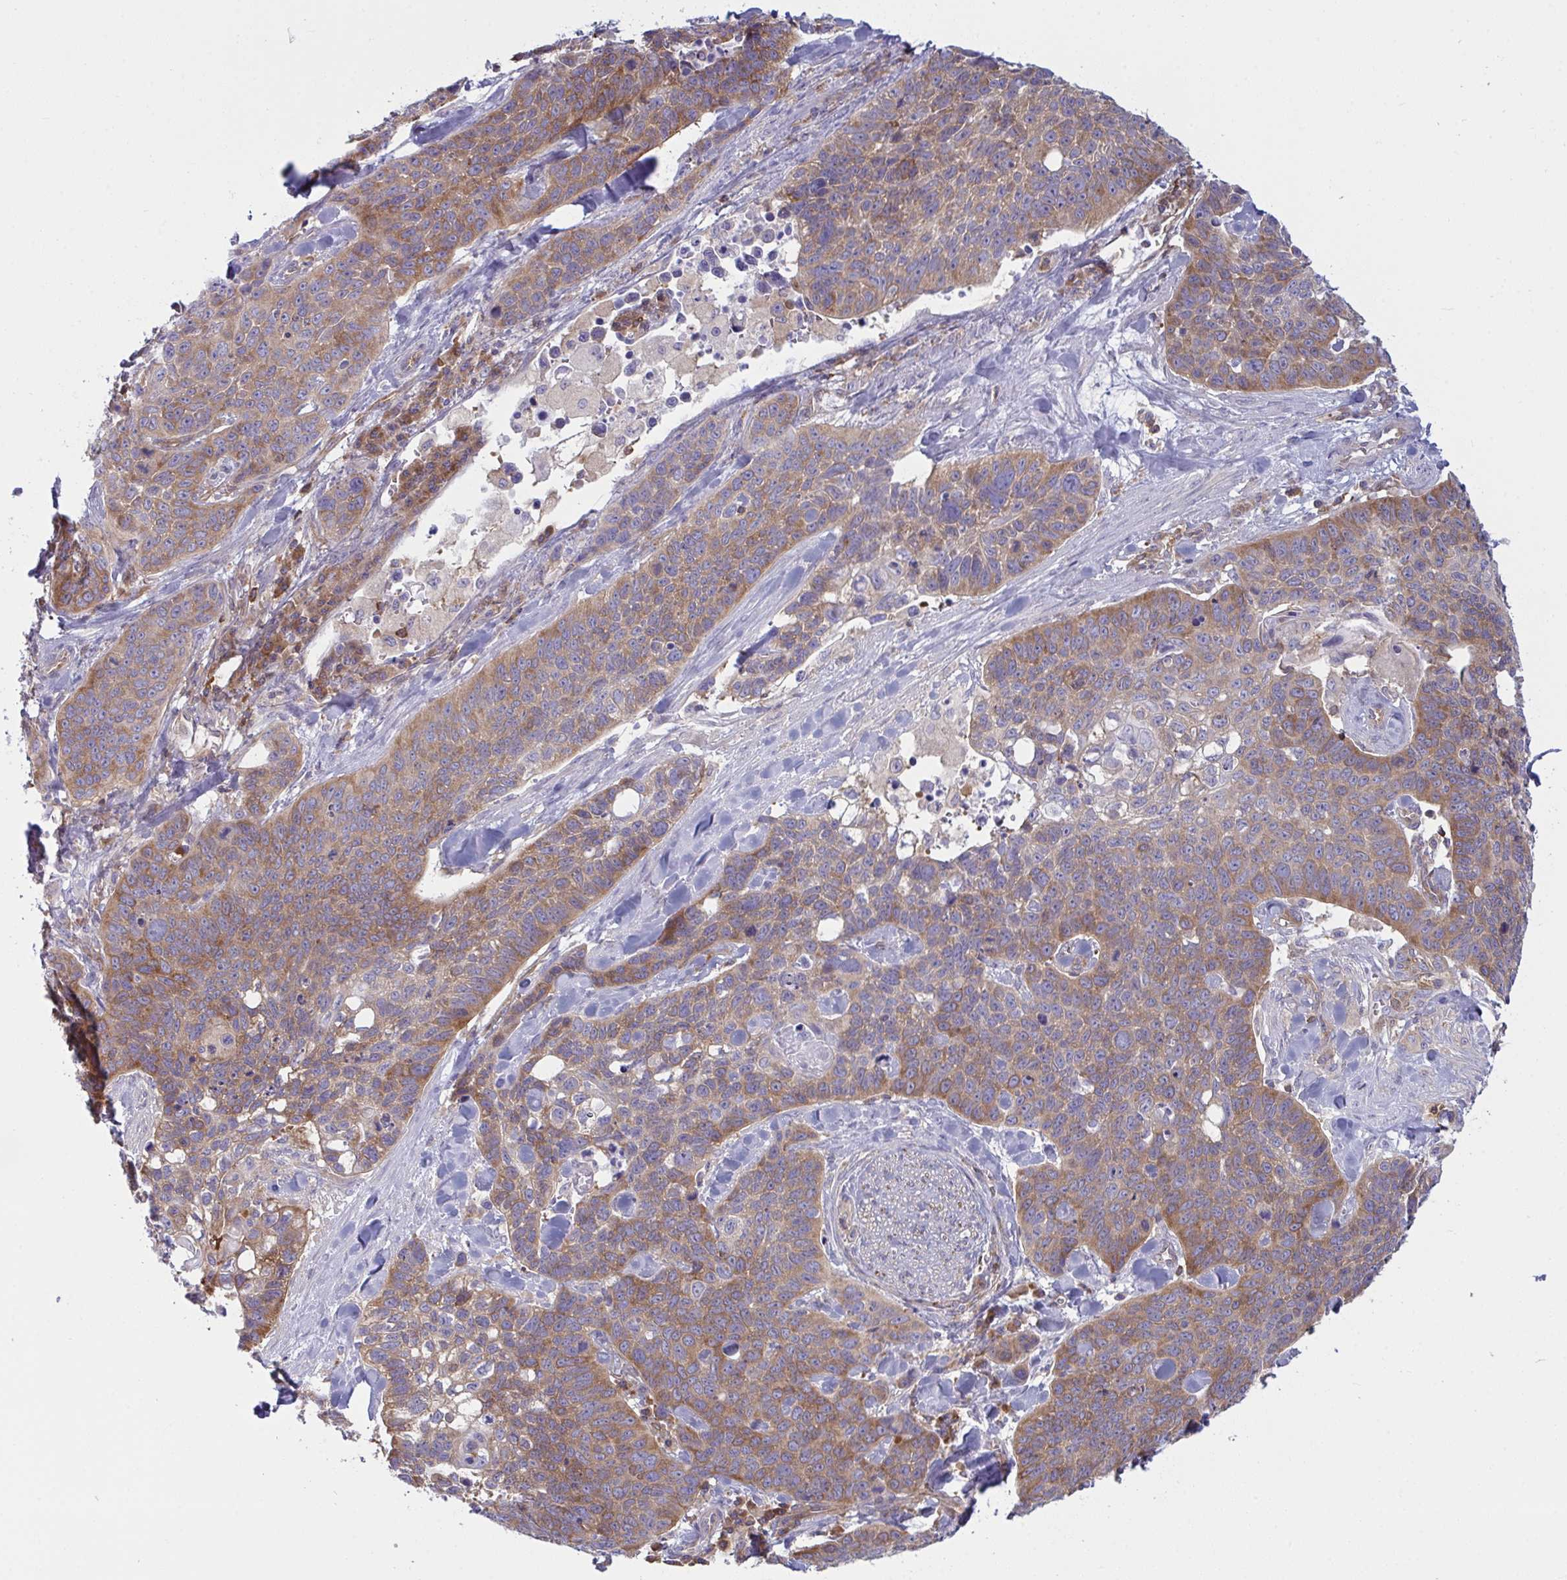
{"staining": {"intensity": "moderate", "quantity": ">75%", "location": "cytoplasmic/membranous"}, "tissue": "lung cancer", "cell_type": "Tumor cells", "image_type": "cancer", "snomed": [{"axis": "morphology", "description": "Squamous cell carcinoma, NOS"}, {"axis": "topography", "description": "Lung"}], "caption": "DAB (3,3'-diaminobenzidine) immunohistochemical staining of human squamous cell carcinoma (lung) shows moderate cytoplasmic/membranous protein staining in about >75% of tumor cells.", "gene": "TSC22D3", "patient": {"sex": "male", "age": 62}}